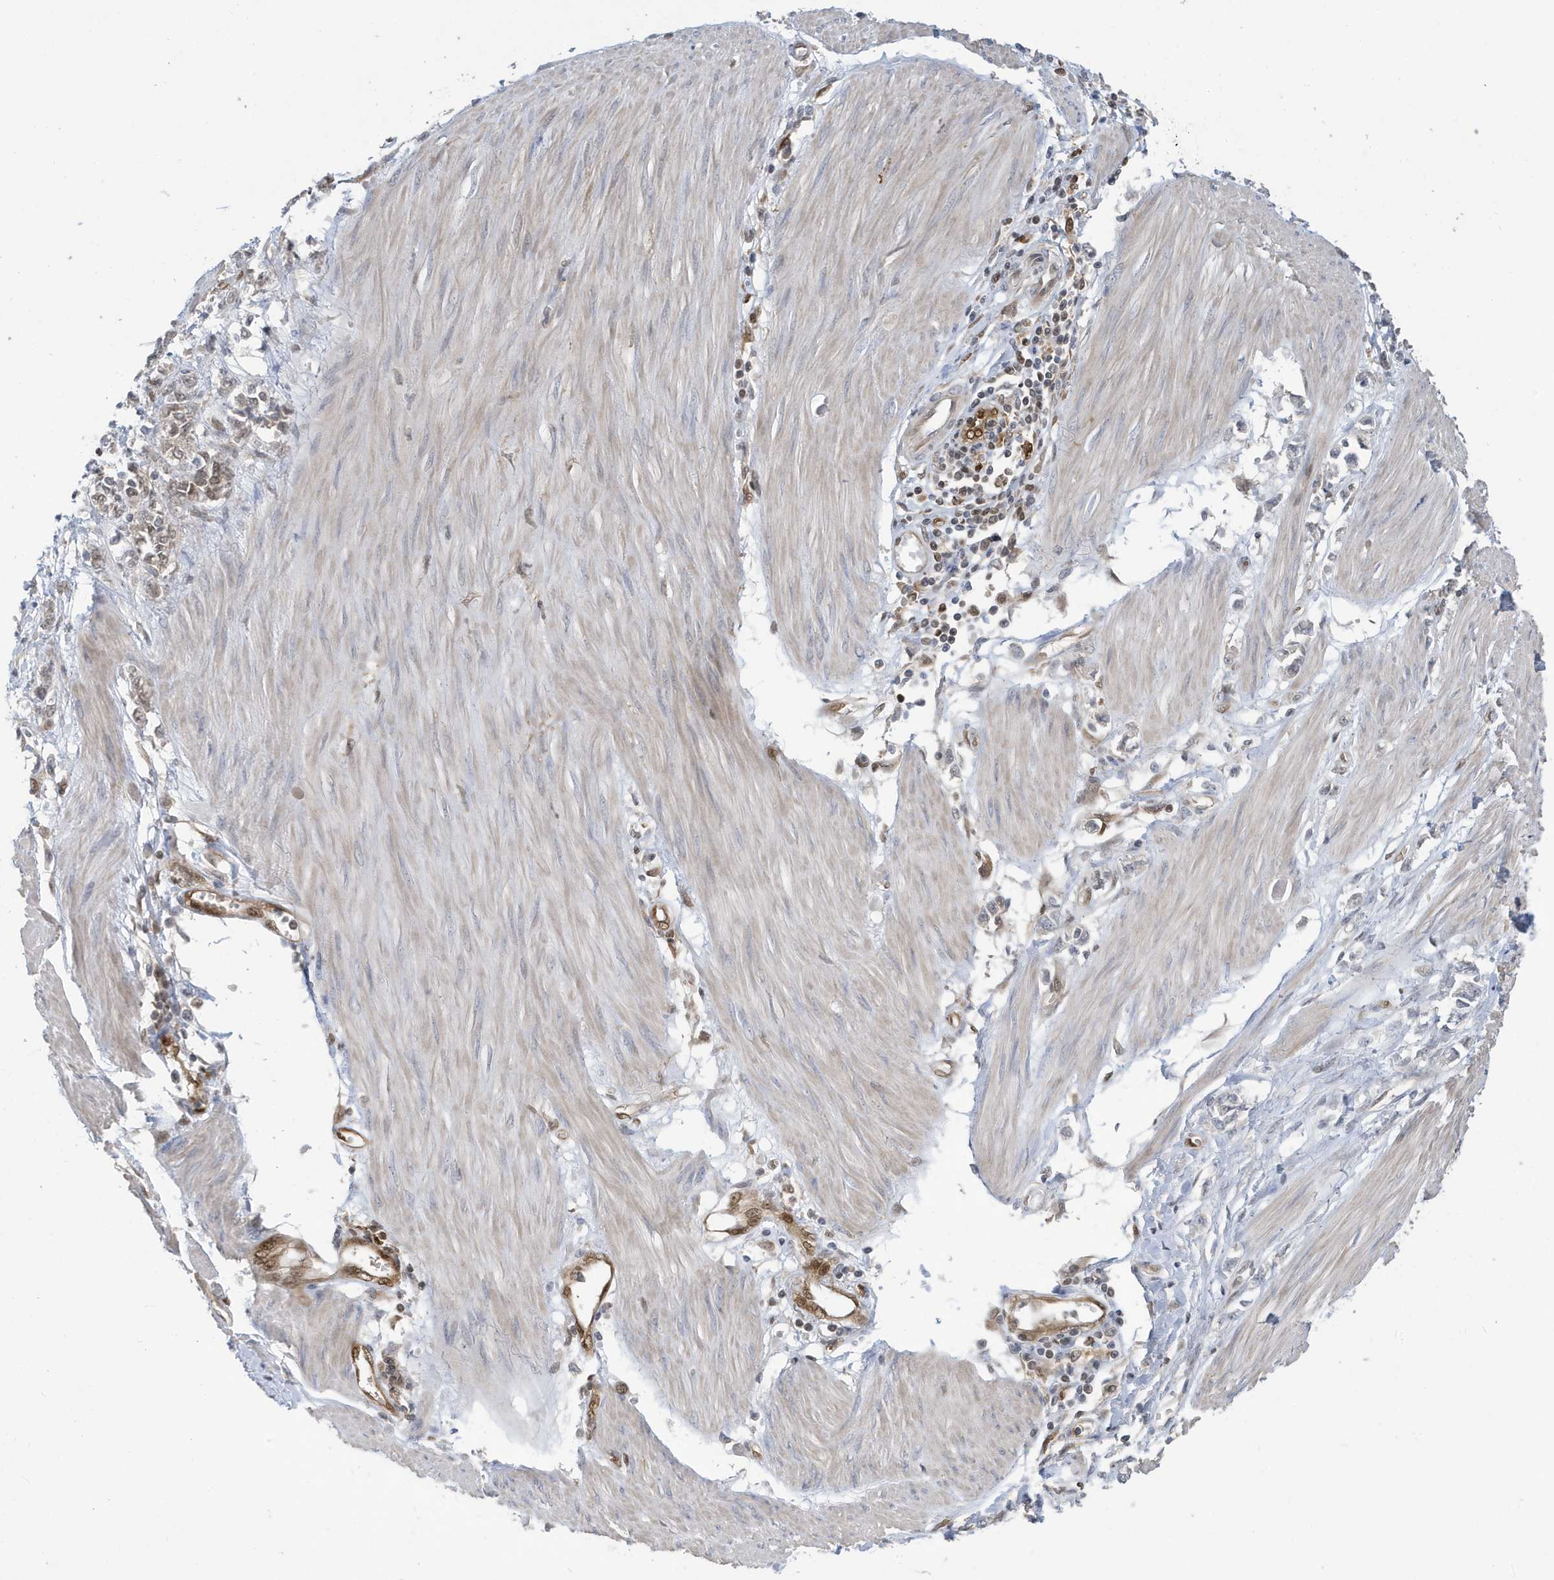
{"staining": {"intensity": "negative", "quantity": "none", "location": "none"}, "tissue": "stomach cancer", "cell_type": "Tumor cells", "image_type": "cancer", "snomed": [{"axis": "morphology", "description": "Adenocarcinoma, NOS"}, {"axis": "topography", "description": "Stomach"}], "caption": "Tumor cells show no significant positivity in stomach cancer.", "gene": "NCOA7", "patient": {"sex": "female", "age": 76}}